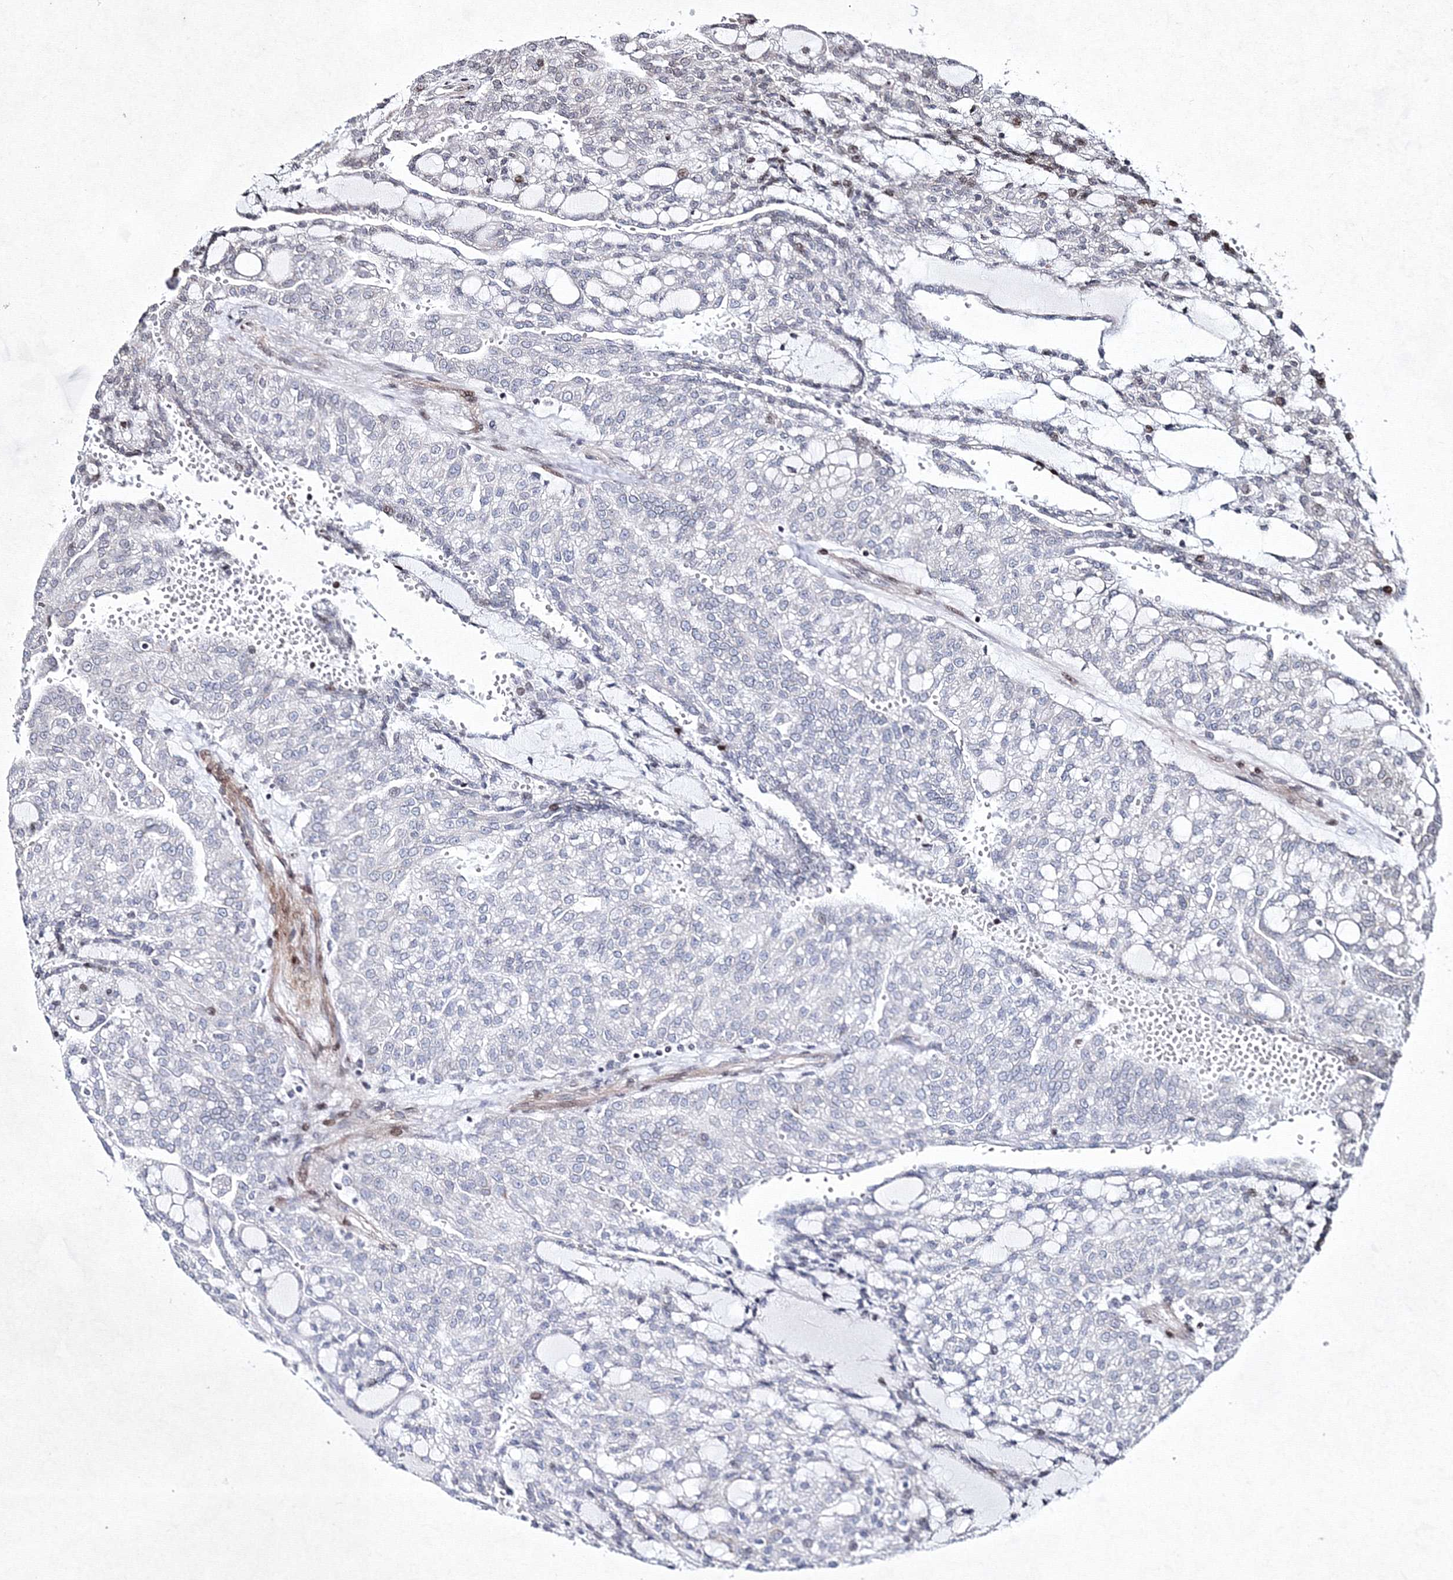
{"staining": {"intensity": "negative", "quantity": "none", "location": "none"}, "tissue": "renal cancer", "cell_type": "Tumor cells", "image_type": "cancer", "snomed": [{"axis": "morphology", "description": "Adenocarcinoma, NOS"}, {"axis": "topography", "description": "Kidney"}], "caption": "A high-resolution image shows immunohistochemistry staining of renal adenocarcinoma, which reveals no significant staining in tumor cells. (Immunohistochemistry, brightfield microscopy, high magnification).", "gene": "SMIM29", "patient": {"sex": "male", "age": 63}}